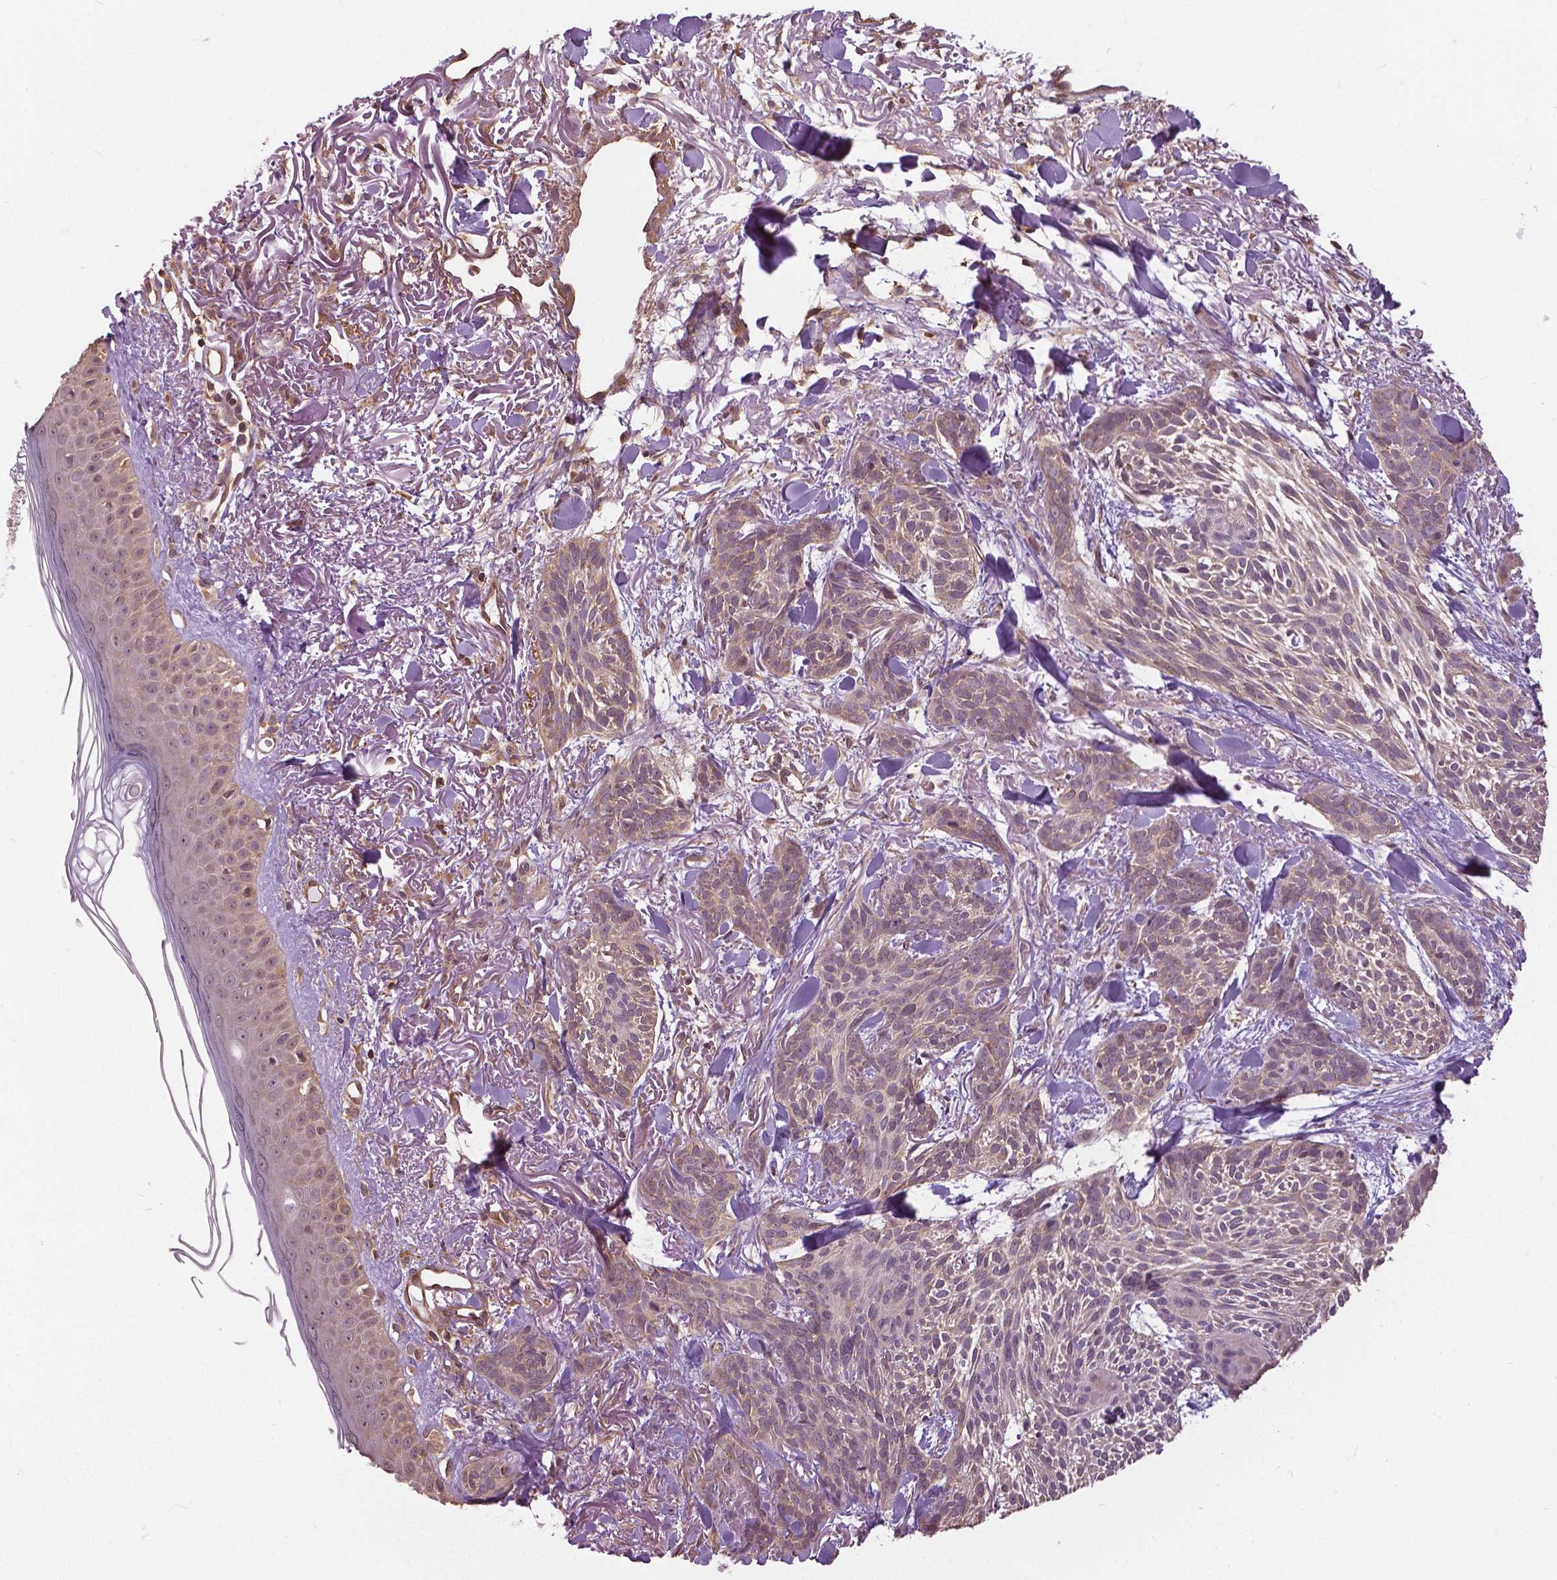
{"staining": {"intensity": "weak", "quantity": "25%-75%", "location": "cytoplasmic/membranous"}, "tissue": "skin cancer", "cell_type": "Tumor cells", "image_type": "cancer", "snomed": [{"axis": "morphology", "description": "Basal cell carcinoma"}, {"axis": "topography", "description": "Skin"}], "caption": "High-magnification brightfield microscopy of skin cancer stained with DAB (brown) and counterstained with hematoxylin (blue). tumor cells exhibit weak cytoplasmic/membranous expression is present in approximately25%-75% of cells.", "gene": "ANXA13", "patient": {"sex": "female", "age": 78}}